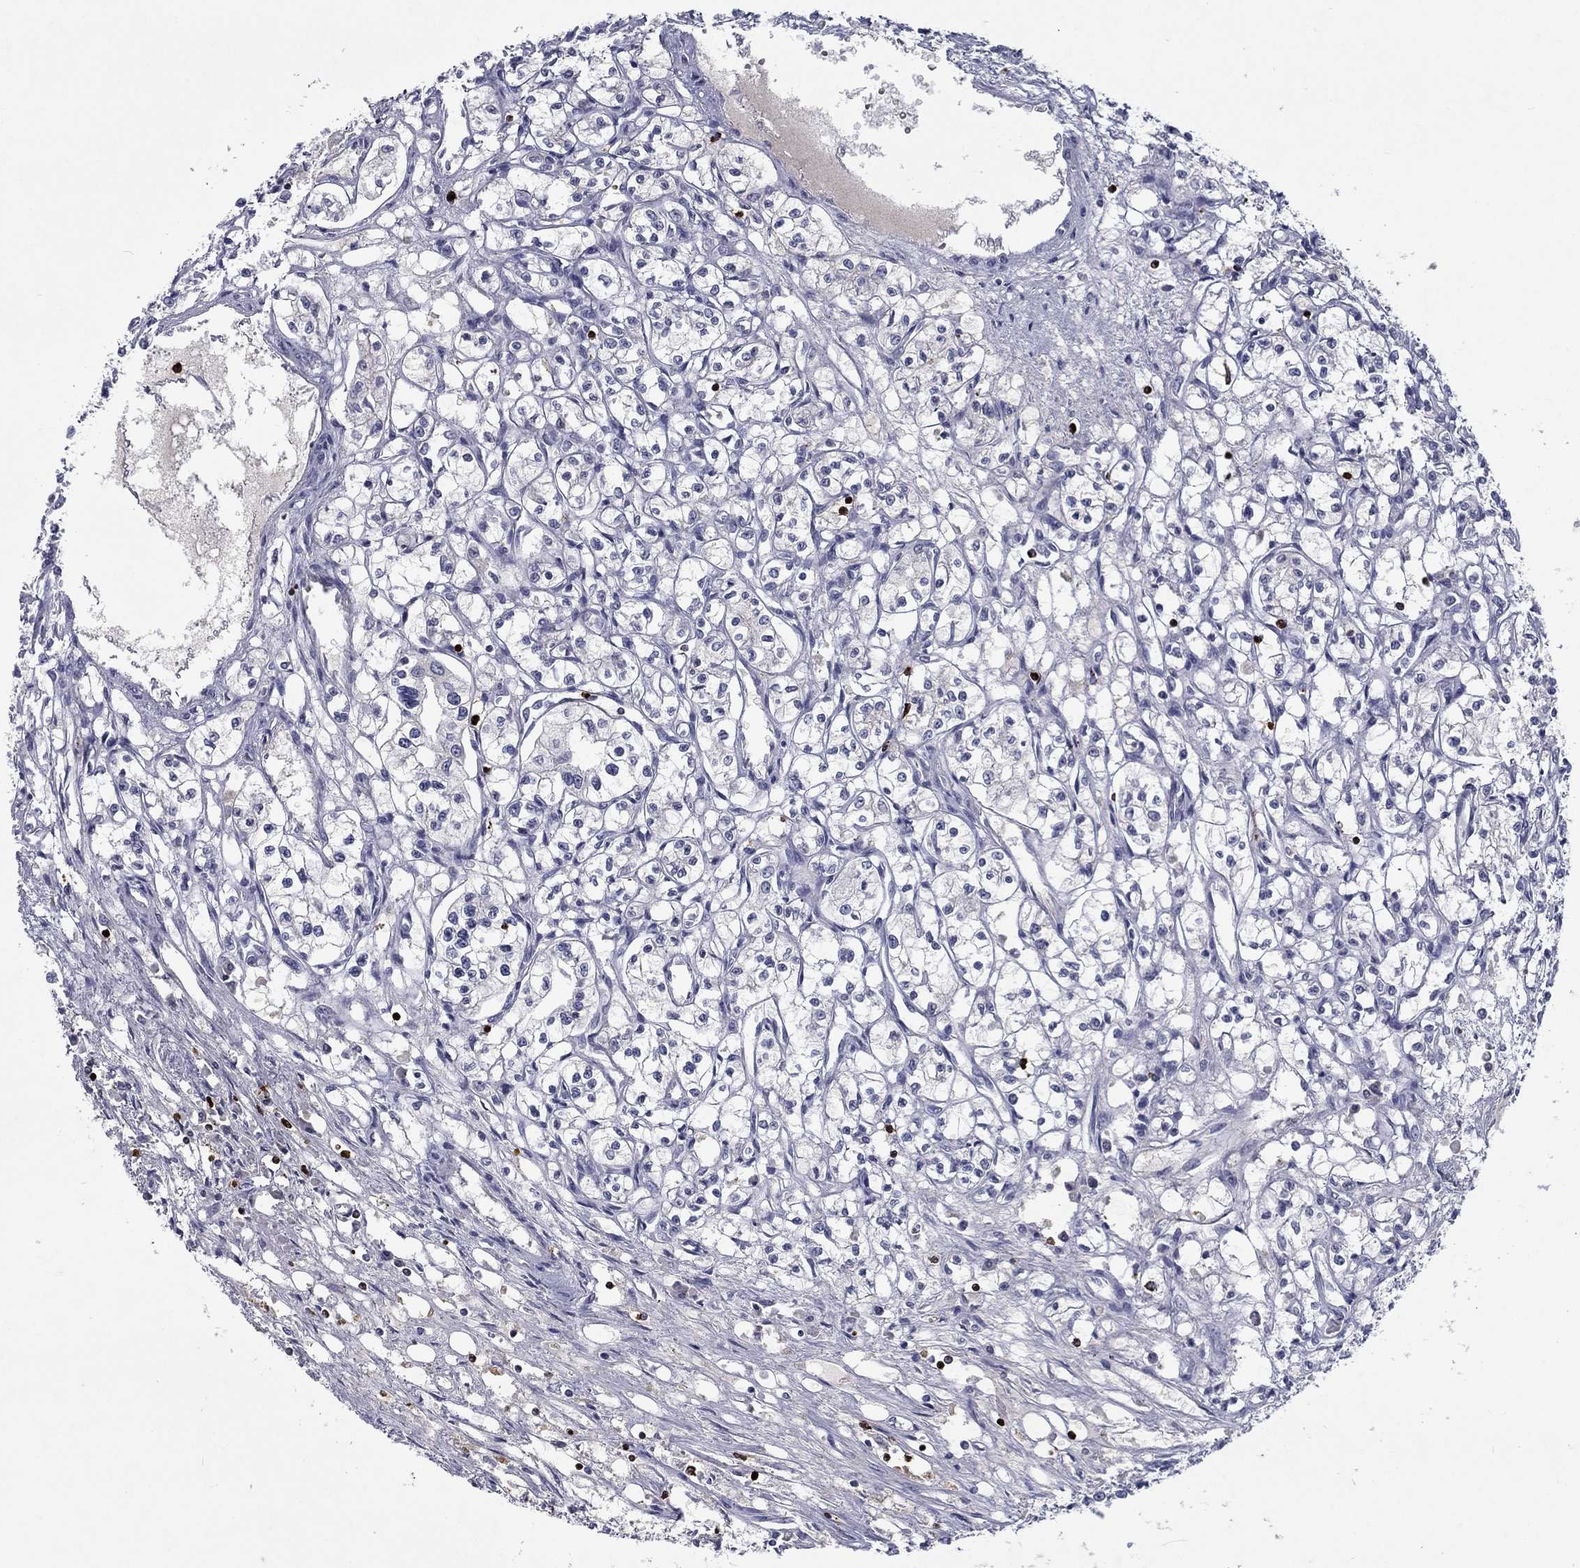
{"staining": {"intensity": "negative", "quantity": "none", "location": "none"}, "tissue": "renal cancer", "cell_type": "Tumor cells", "image_type": "cancer", "snomed": [{"axis": "morphology", "description": "Adenocarcinoma, NOS"}, {"axis": "topography", "description": "Kidney"}], "caption": "This is a histopathology image of immunohistochemistry staining of renal adenocarcinoma, which shows no expression in tumor cells.", "gene": "GZMA", "patient": {"sex": "male", "age": 56}}